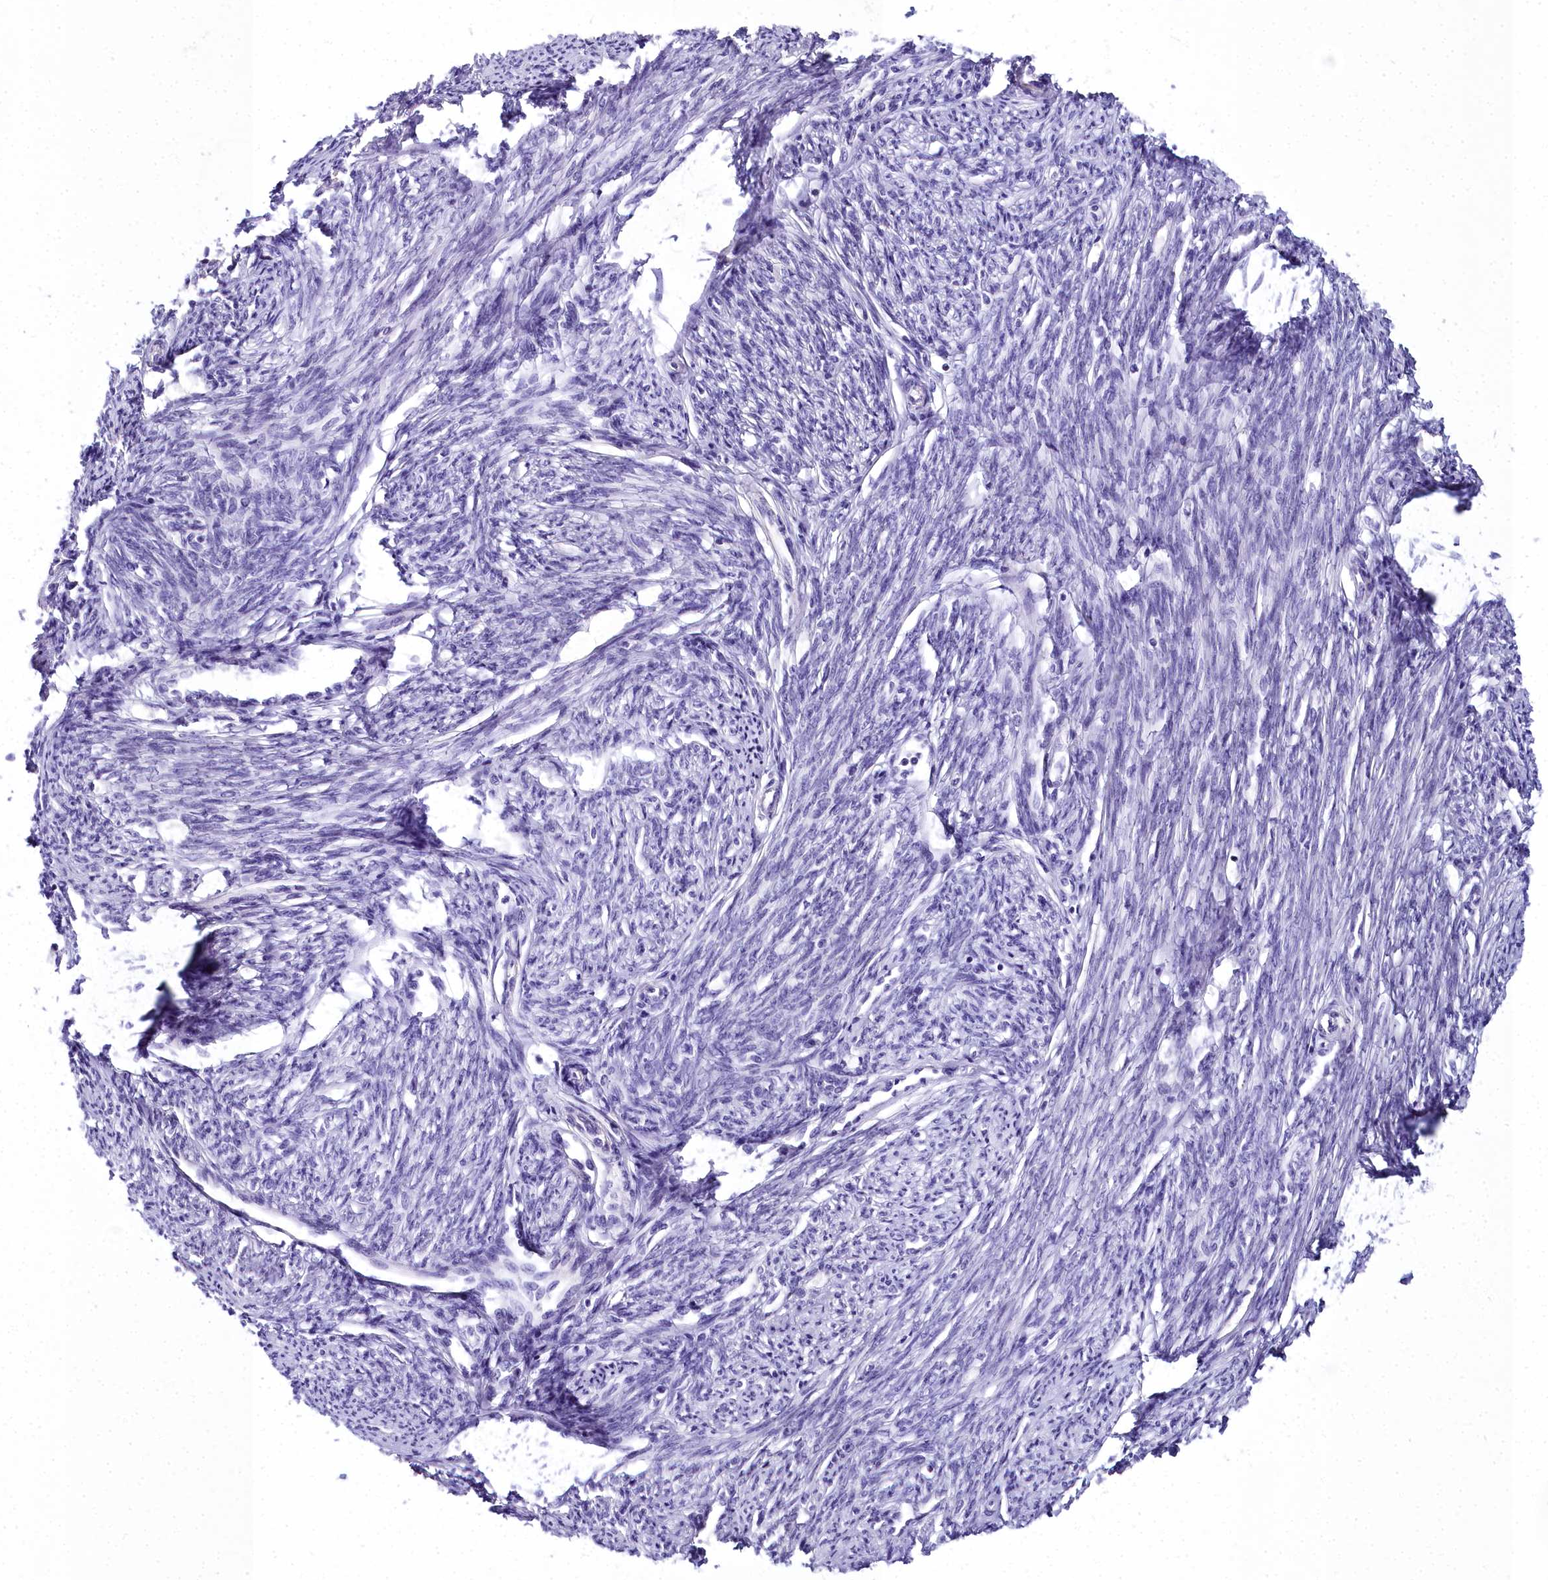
{"staining": {"intensity": "negative", "quantity": "none", "location": "none"}, "tissue": "smooth muscle", "cell_type": "Smooth muscle cells", "image_type": "normal", "snomed": [{"axis": "morphology", "description": "Normal tissue, NOS"}, {"axis": "topography", "description": "Smooth muscle"}, {"axis": "topography", "description": "Uterus"}], "caption": "Smooth muscle stained for a protein using immunohistochemistry demonstrates no staining smooth muscle cells.", "gene": "TIMM22", "patient": {"sex": "female", "age": 59}}